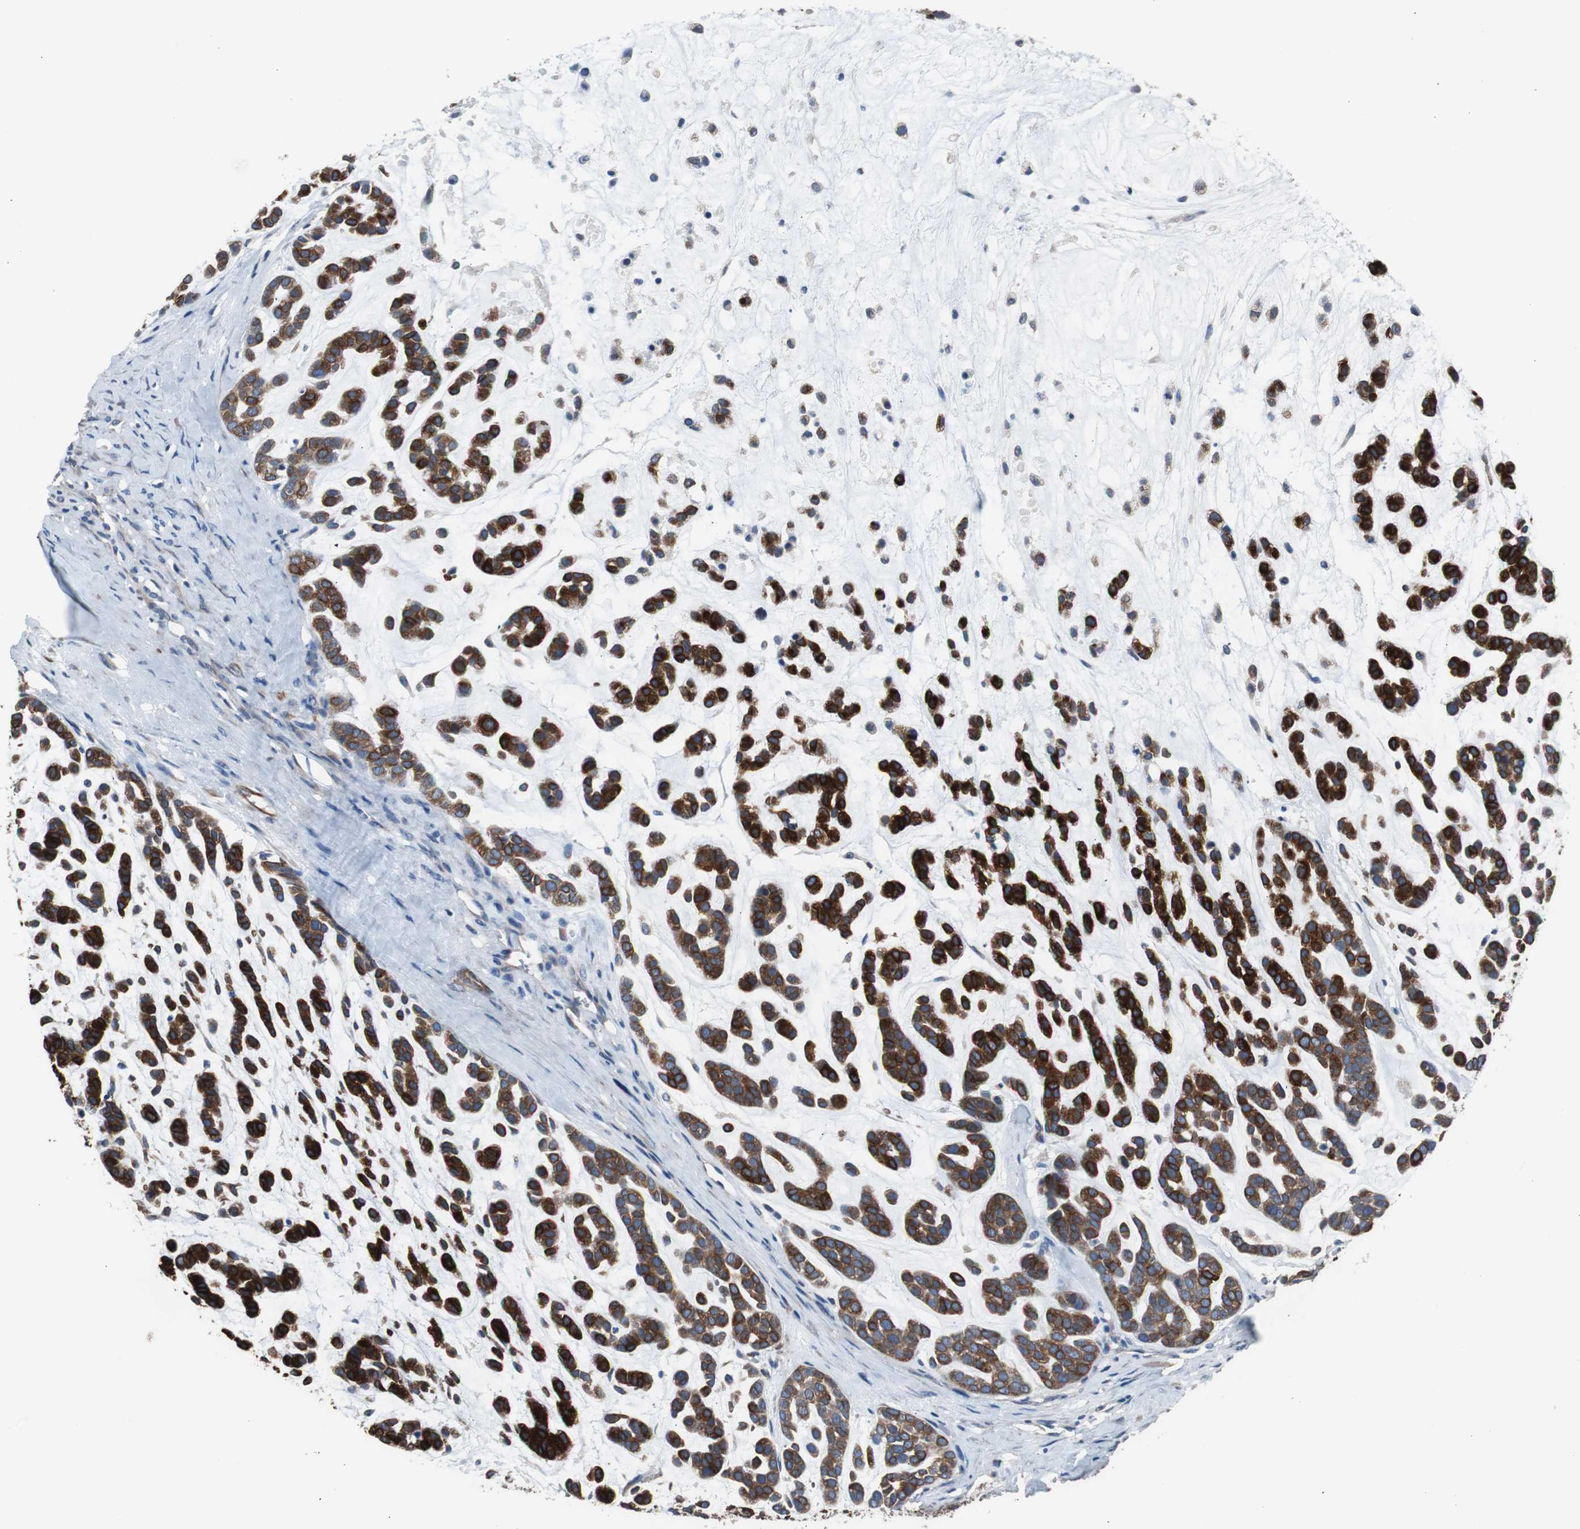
{"staining": {"intensity": "strong", "quantity": ">75%", "location": "cytoplasmic/membranous"}, "tissue": "head and neck cancer", "cell_type": "Tumor cells", "image_type": "cancer", "snomed": [{"axis": "morphology", "description": "Adenocarcinoma, NOS"}, {"axis": "morphology", "description": "Adenoma, NOS"}, {"axis": "topography", "description": "Head-Neck"}], "caption": "This micrograph displays head and neck cancer stained with IHC to label a protein in brown. The cytoplasmic/membranous of tumor cells show strong positivity for the protein. Nuclei are counter-stained blue.", "gene": "PBXIP1", "patient": {"sex": "female", "age": 55}}